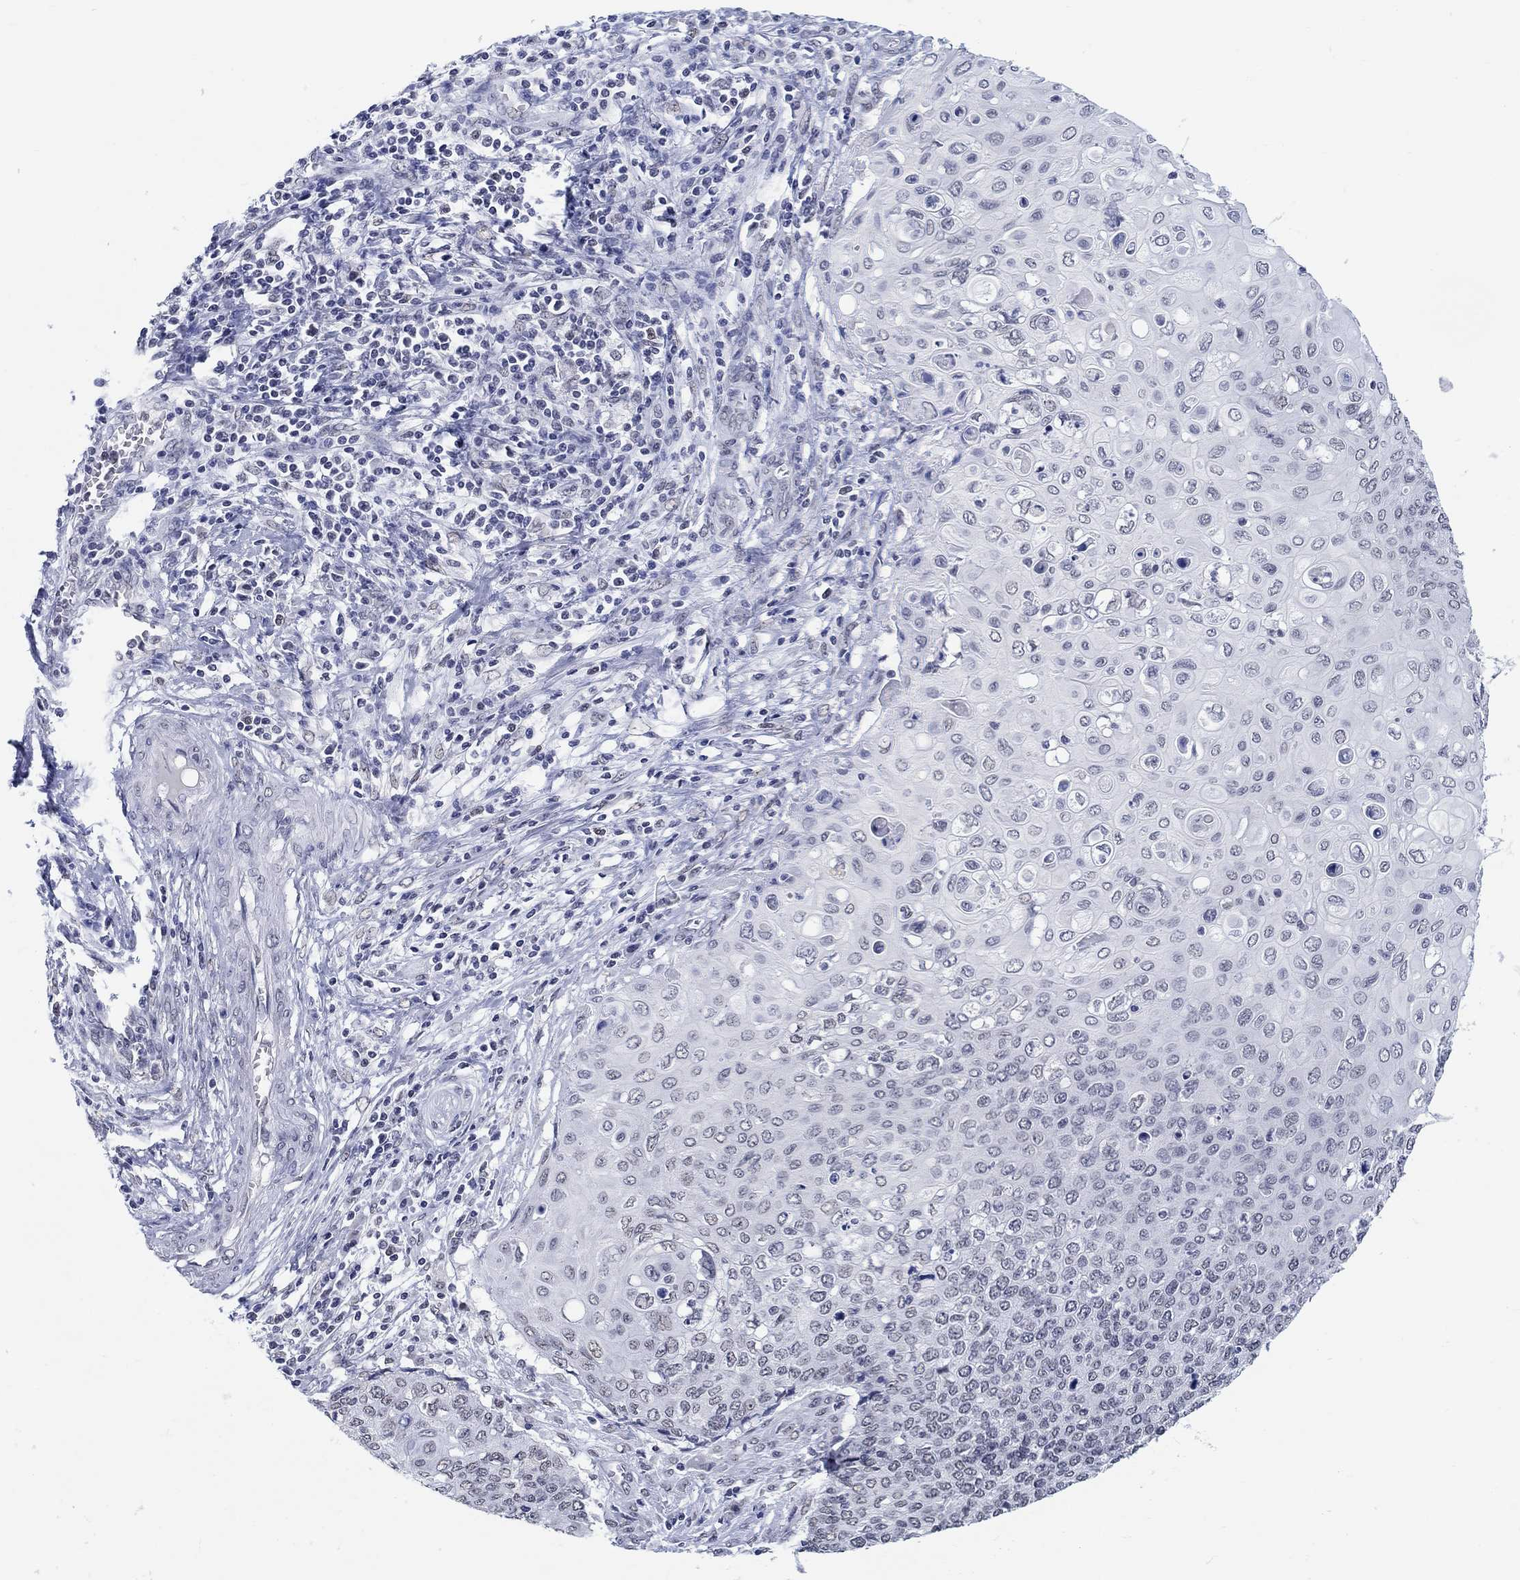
{"staining": {"intensity": "negative", "quantity": "none", "location": "none"}, "tissue": "cervical cancer", "cell_type": "Tumor cells", "image_type": "cancer", "snomed": [{"axis": "morphology", "description": "Squamous cell carcinoma, NOS"}, {"axis": "topography", "description": "Cervix"}], "caption": "This is an IHC histopathology image of human cervical squamous cell carcinoma. There is no expression in tumor cells.", "gene": "ANKS1B", "patient": {"sex": "female", "age": 39}}